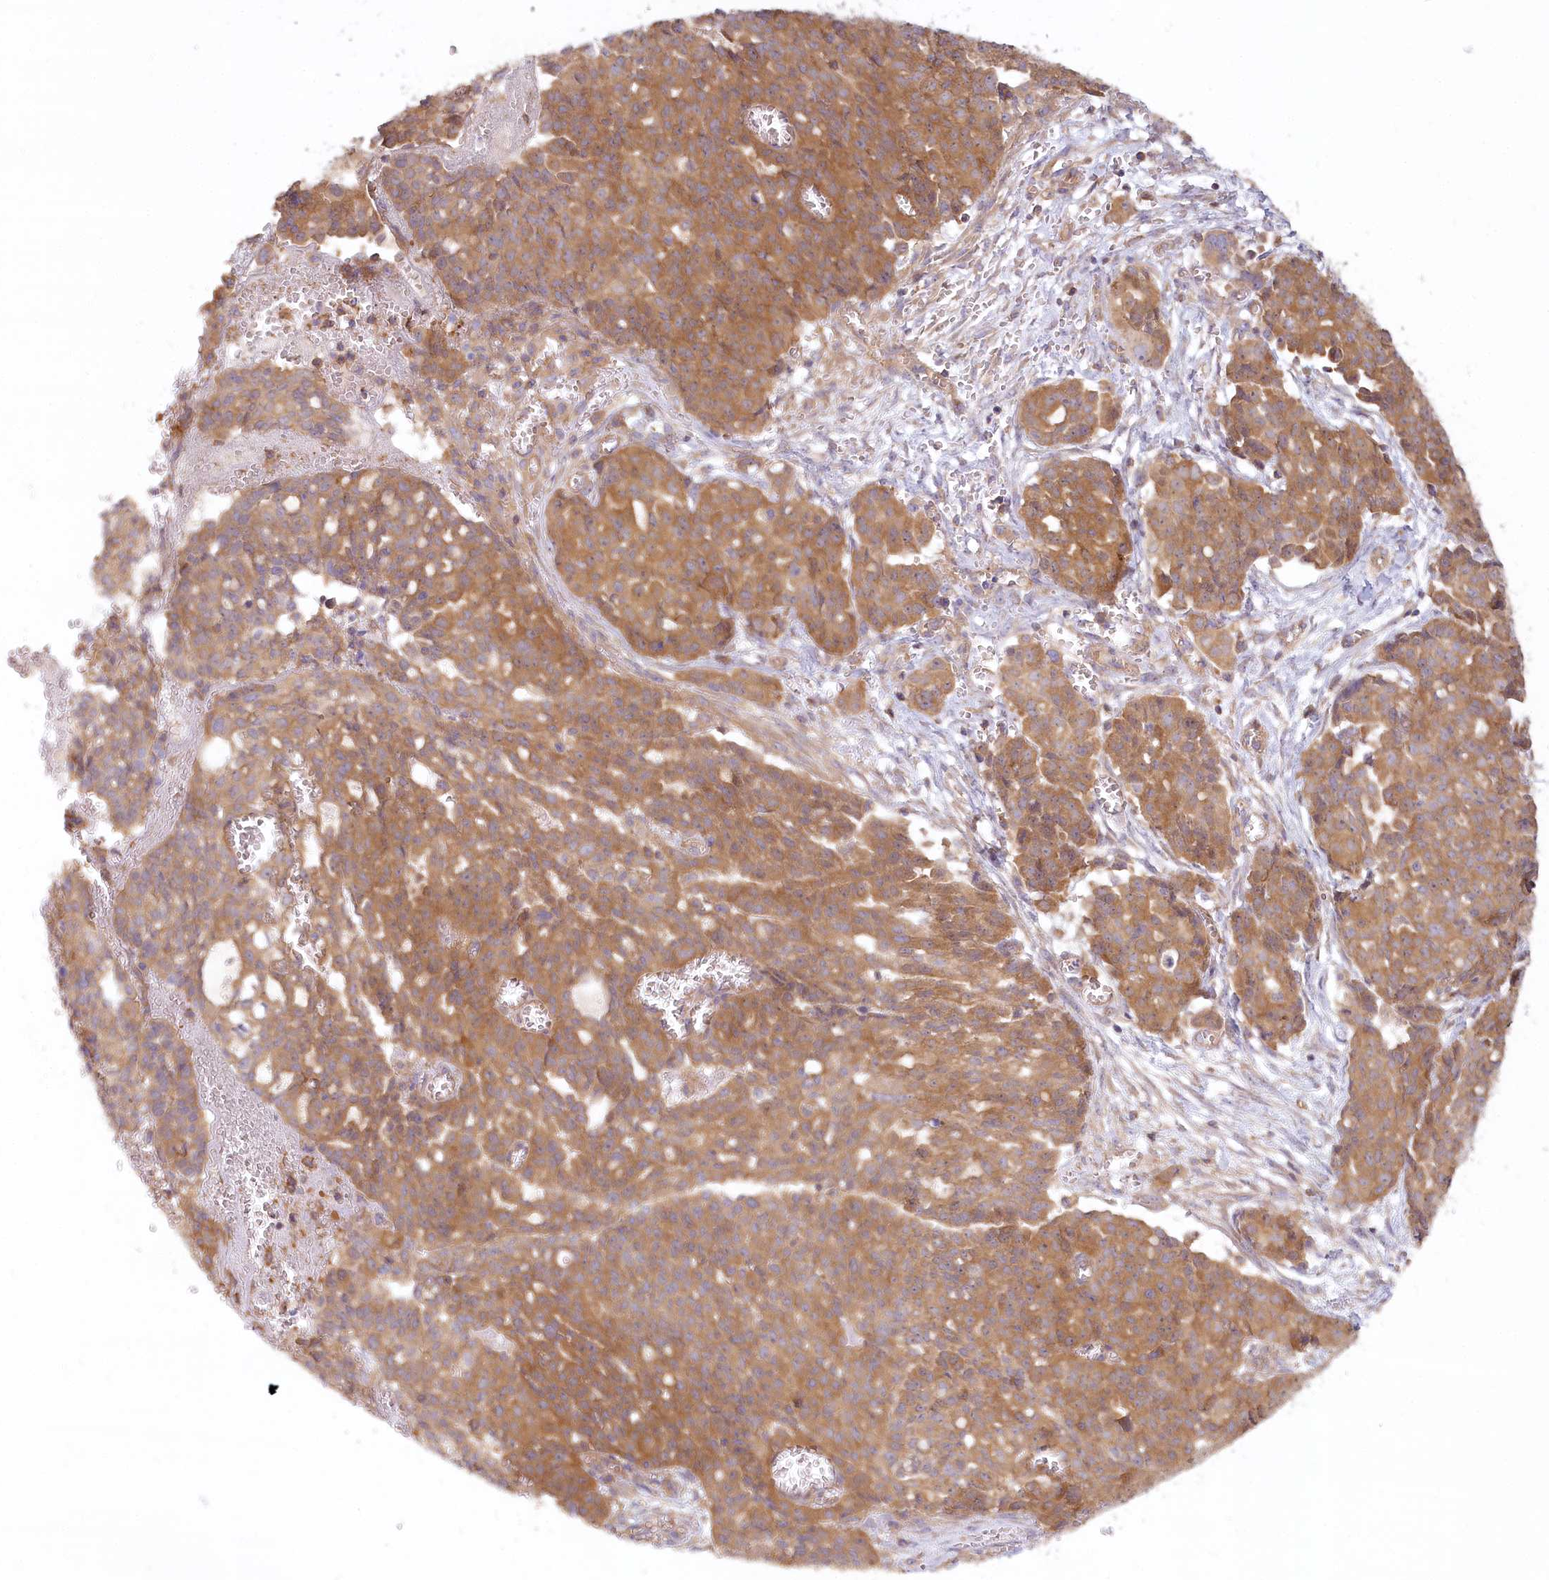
{"staining": {"intensity": "moderate", "quantity": ">75%", "location": "cytoplasmic/membranous"}, "tissue": "ovarian cancer", "cell_type": "Tumor cells", "image_type": "cancer", "snomed": [{"axis": "morphology", "description": "Cystadenocarcinoma, serous, NOS"}, {"axis": "topography", "description": "Soft tissue"}, {"axis": "topography", "description": "Ovary"}], "caption": "Protein expression by immunohistochemistry displays moderate cytoplasmic/membranous expression in about >75% of tumor cells in serous cystadenocarcinoma (ovarian).", "gene": "UMPS", "patient": {"sex": "female", "age": 57}}